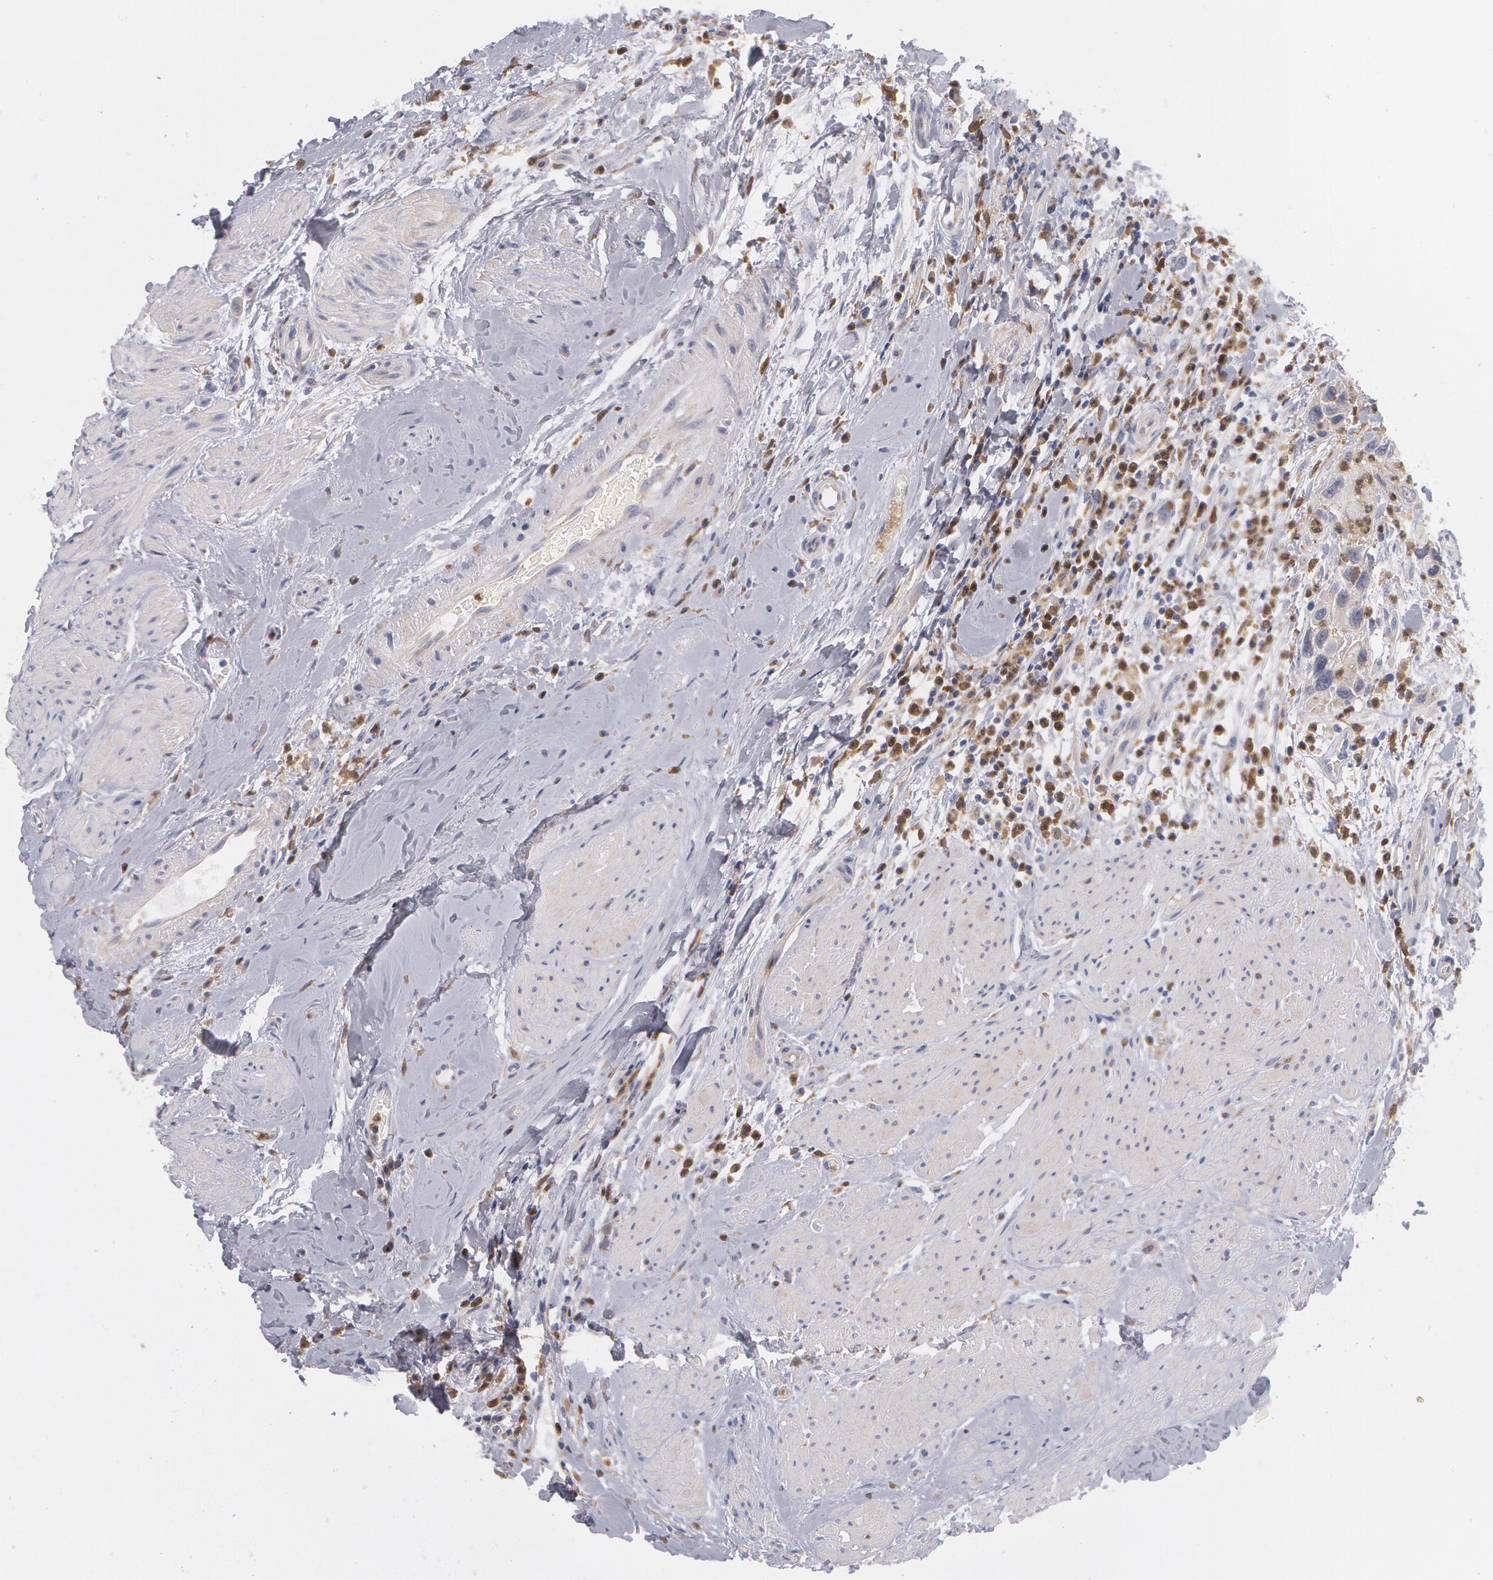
{"staining": {"intensity": "weak", "quantity": ">75%", "location": "cytoplasmic/membranous"}, "tissue": "urothelial cancer", "cell_type": "Tumor cells", "image_type": "cancer", "snomed": [{"axis": "morphology", "description": "Urothelial carcinoma, High grade"}, {"axis": "topography", "description": "Urinary bladder"}], "caption": "Immunohistochemistry (IHC) of urothelial carcinoma (high-grade) displays low levels of weak cytoplasmic/membranous staining in about >75% of tumor cells.", "gene": "SYK", "patient": {"sex": "male", "age": 66}}